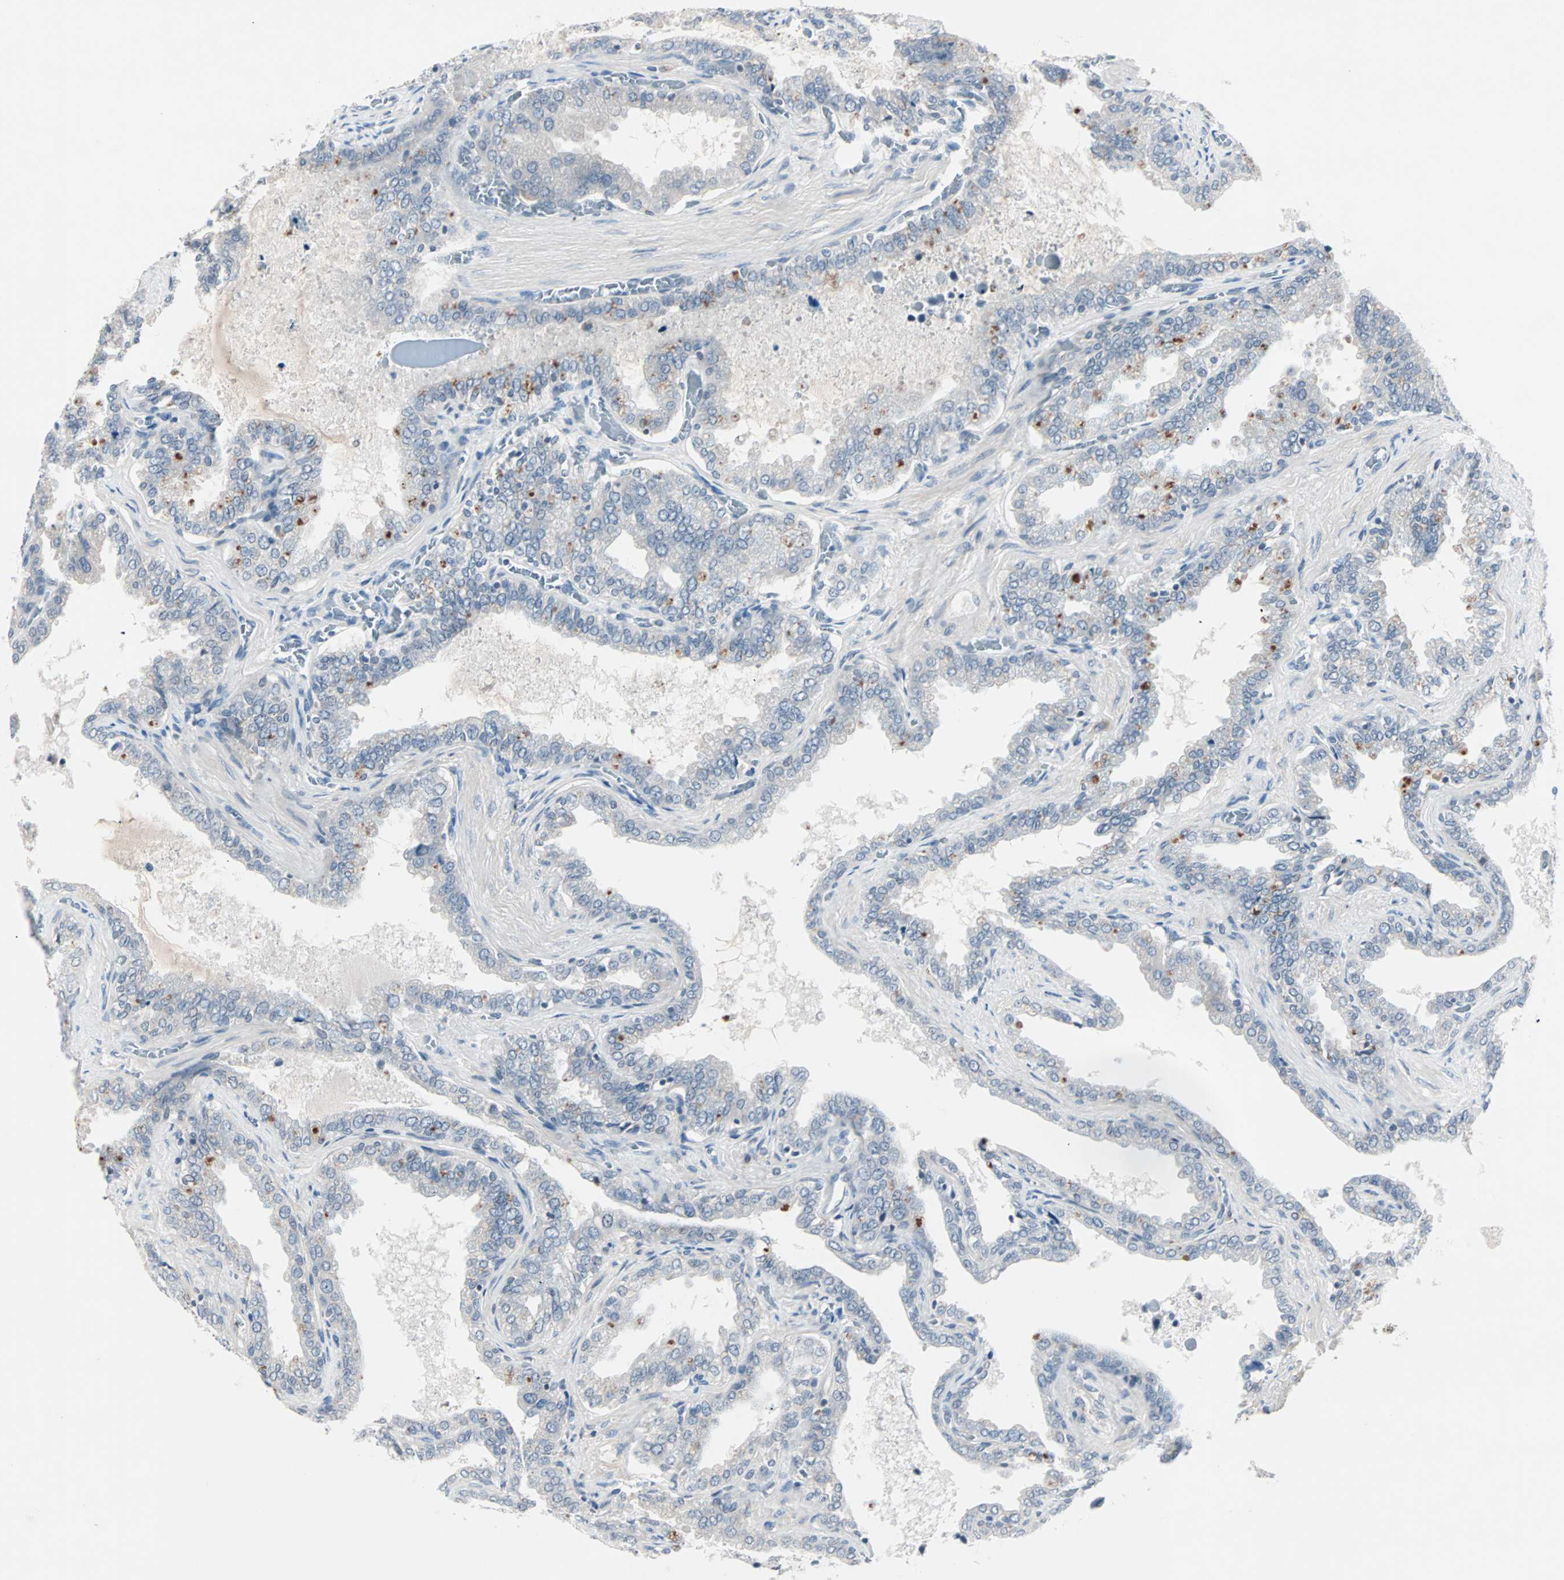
{"staining": {"intensity": "moderate", "quantity": "<25%", "location": "cytoplasmic/membranous"}, "tissue": "seminal vesicle", "cell_type": "Glandular cells", "image_type": "normal", "snomed": [{"axis": "morphology", "description": "Normal tissue, NOS"}, {"axis": "topography", "description": "Seminal veicle"}], "caption": "The immunohistochemical stain shows moderate cytoplasmic/membranous expression in glandular cells of normal seminal vesicle.", "gene": "CCNE2", "patient": {"sex": "male", "age": 46}}